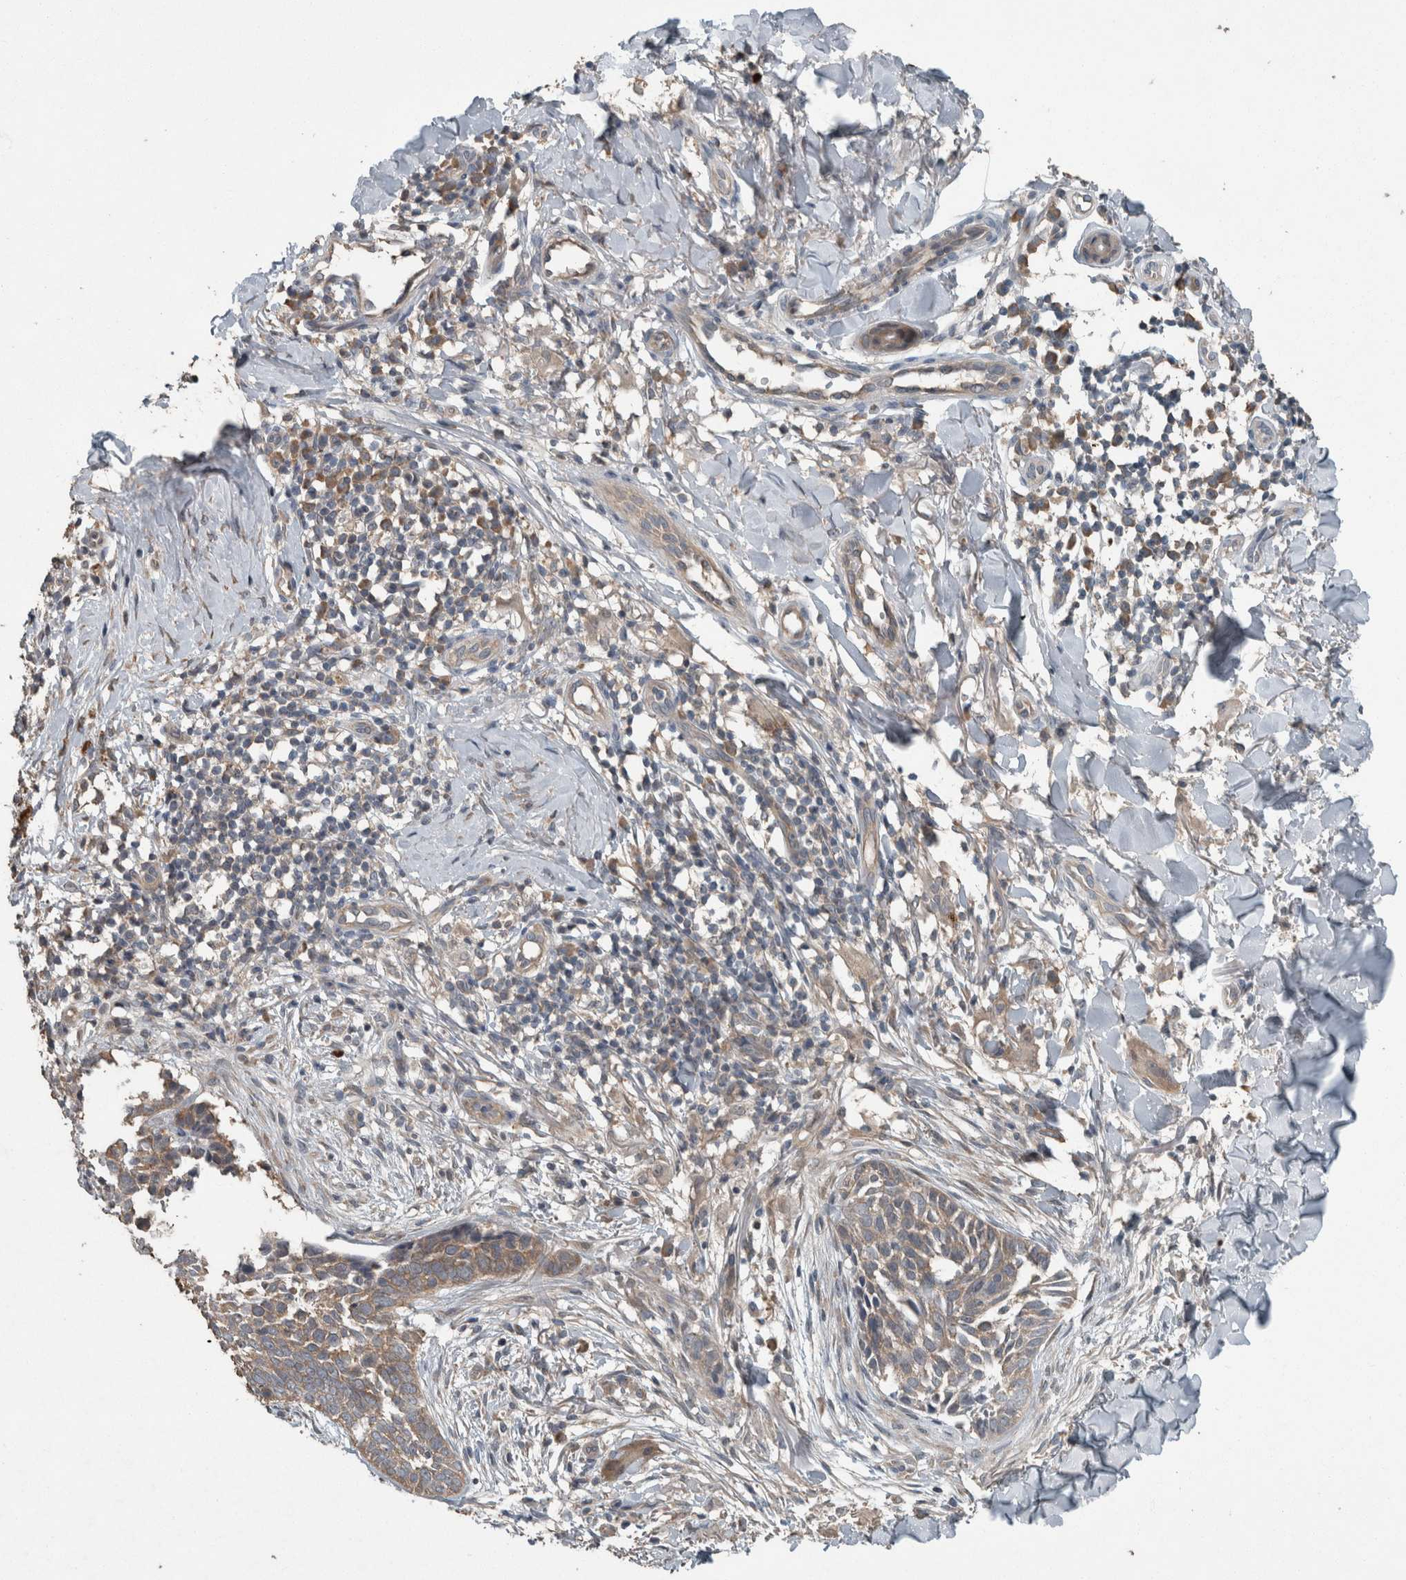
{"staining": {"intensity": "weak", "quantity": ">75%", "location": "cytoplasmic/membranous"}, "tissue": "skin cancer", "cell_type": "Tumor cells", "image_type": "cancer", "snomed": [{"axis": "morphology", "description": "Normal tissue, NOS"}, {"axis": "morphology", "description": "Basal cell carcinoma"}, {"axis": "topography", "description": "Skin"}], "caption": "IHC image of neoplastic tissue: skin basal cell carcinoma stained using immunohistochemistry displays low levels of weak protein expression localized specifically in the cytoplasmic/membranous of tumor cells, appearing as a cytoplasmic/membranous brown color.", "gene": "KNTC1", "patient": {"sex": "male", "age": 67}}